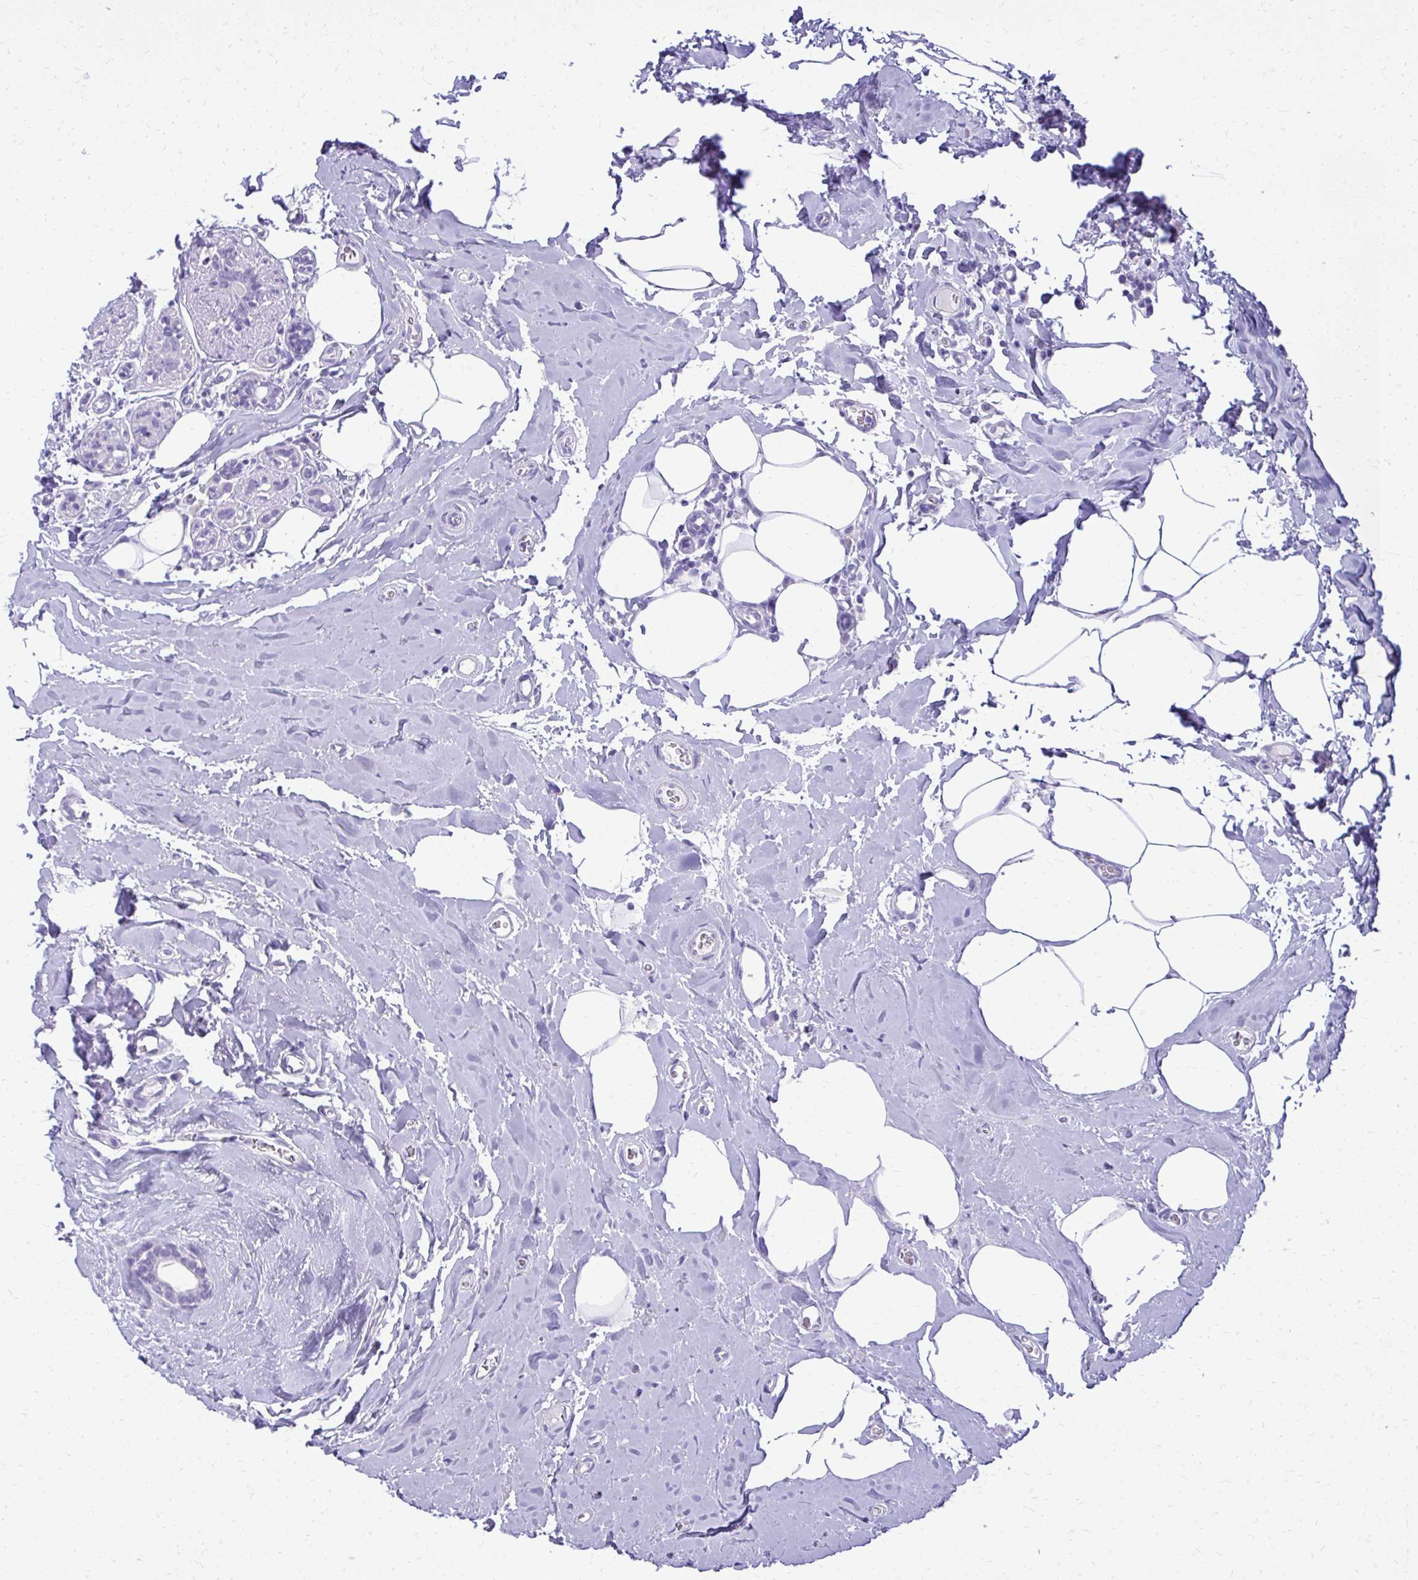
{"staining": {"intensity": "negative", "quantity": "none", "location": "none"}, "tissue": "breast cancer", "cell_type": "Tumor cells", "image_type": "cancer", "snomed": [{"axis": "morphology", "description": "Lobular carcinoma"}, {"axis": "topography", "description": "Breast"}], "caption": "There is no significant staining in tumor cells of breast lobular carcinoma.", "gene": "BCL6B", "patient": {"sex": "female", "age": 59}}